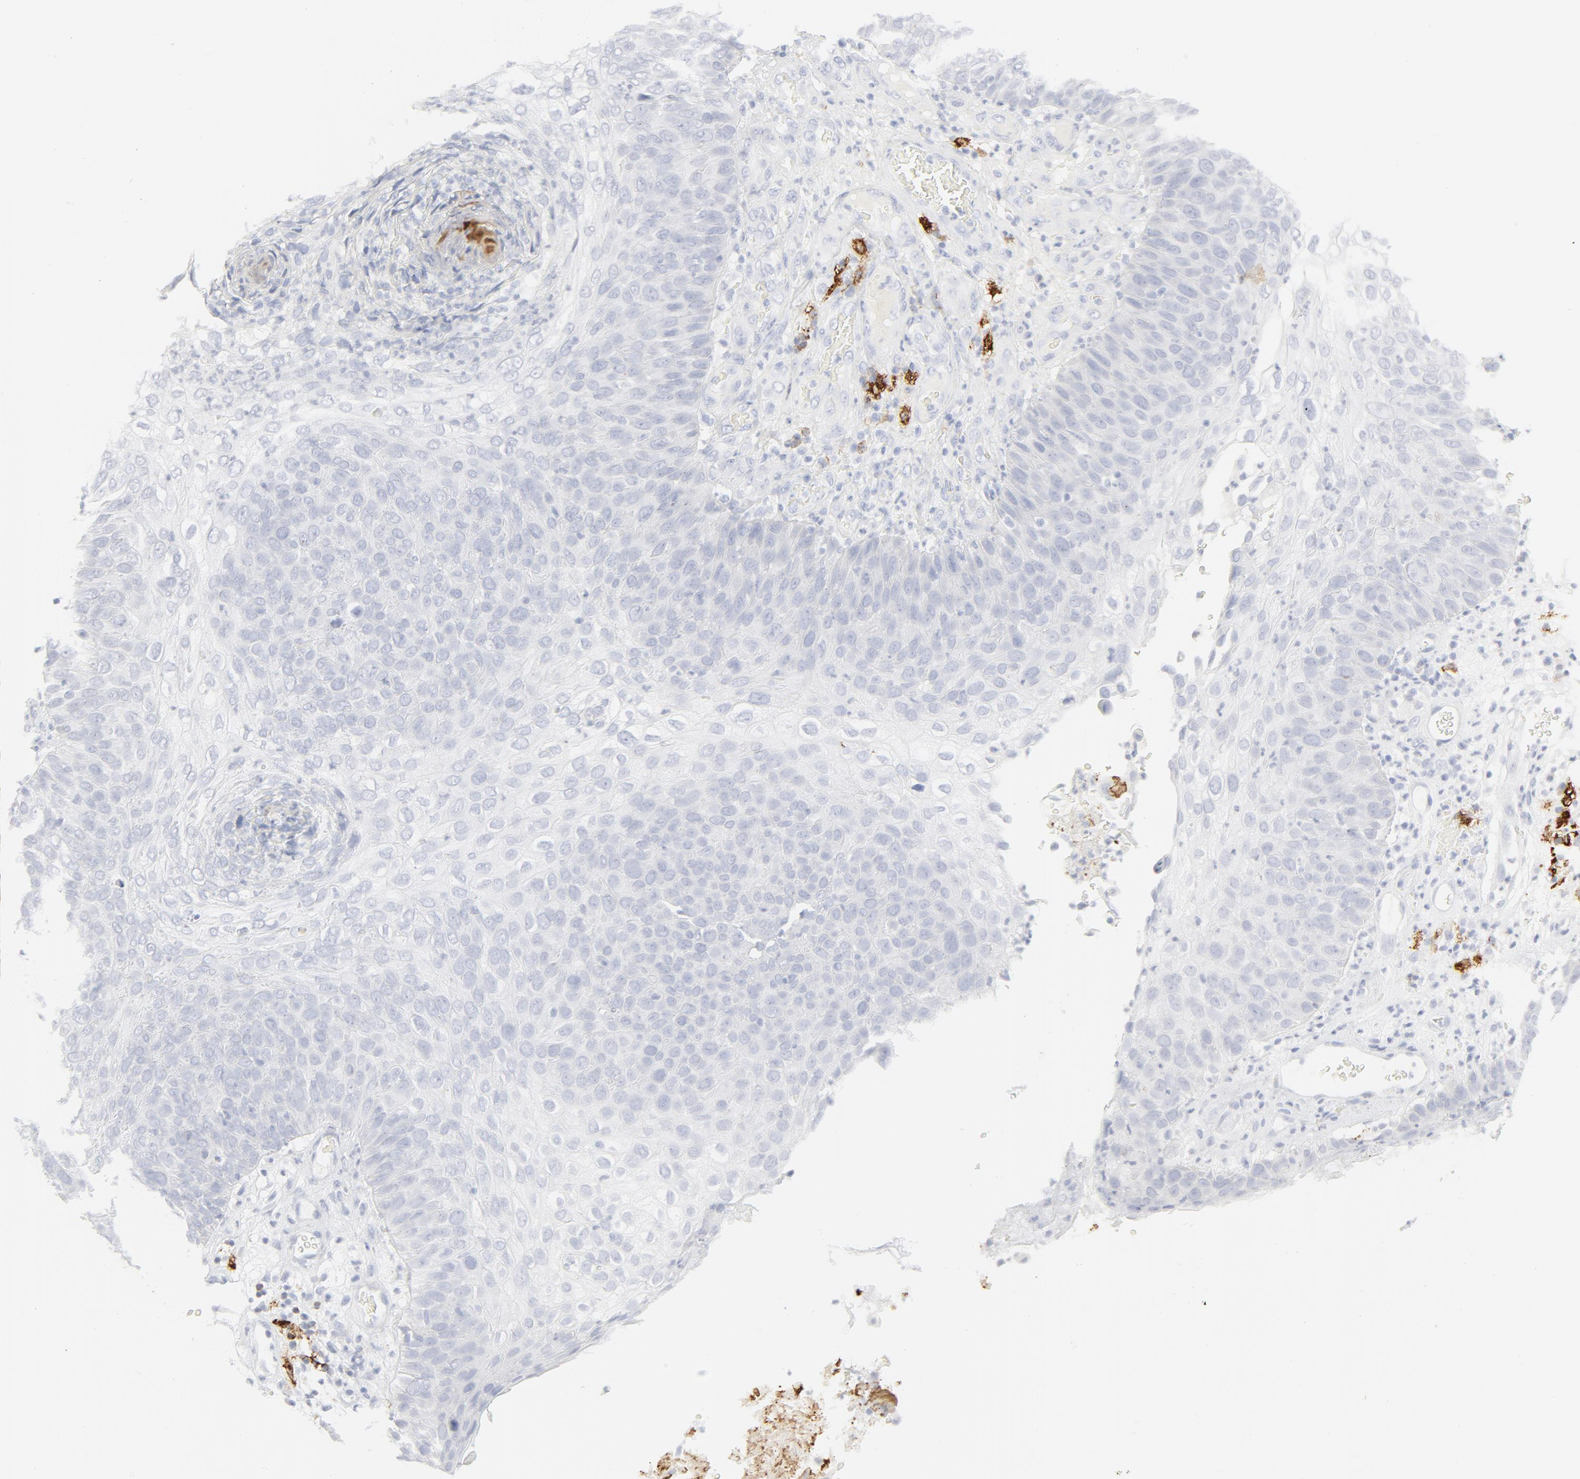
{"staining": {"intensity": "negative", "quantity": "none", "location": "none"}, "tissue": "skin cancer", "cell_type": "Tumor cells", "image_type": "cancer", "snomed": [{"axis": "morphology", "description": "Squamous cell carcinoma, NOS"}, {"axis": "topography", "description": "Skin"}], "caption": "The photomicrograph shows no significant staining in tumor cells of skin cancer (squamous cell carcinoma).", "gene": "CCR7", "patient": {"sex": "male", "age": 87}}